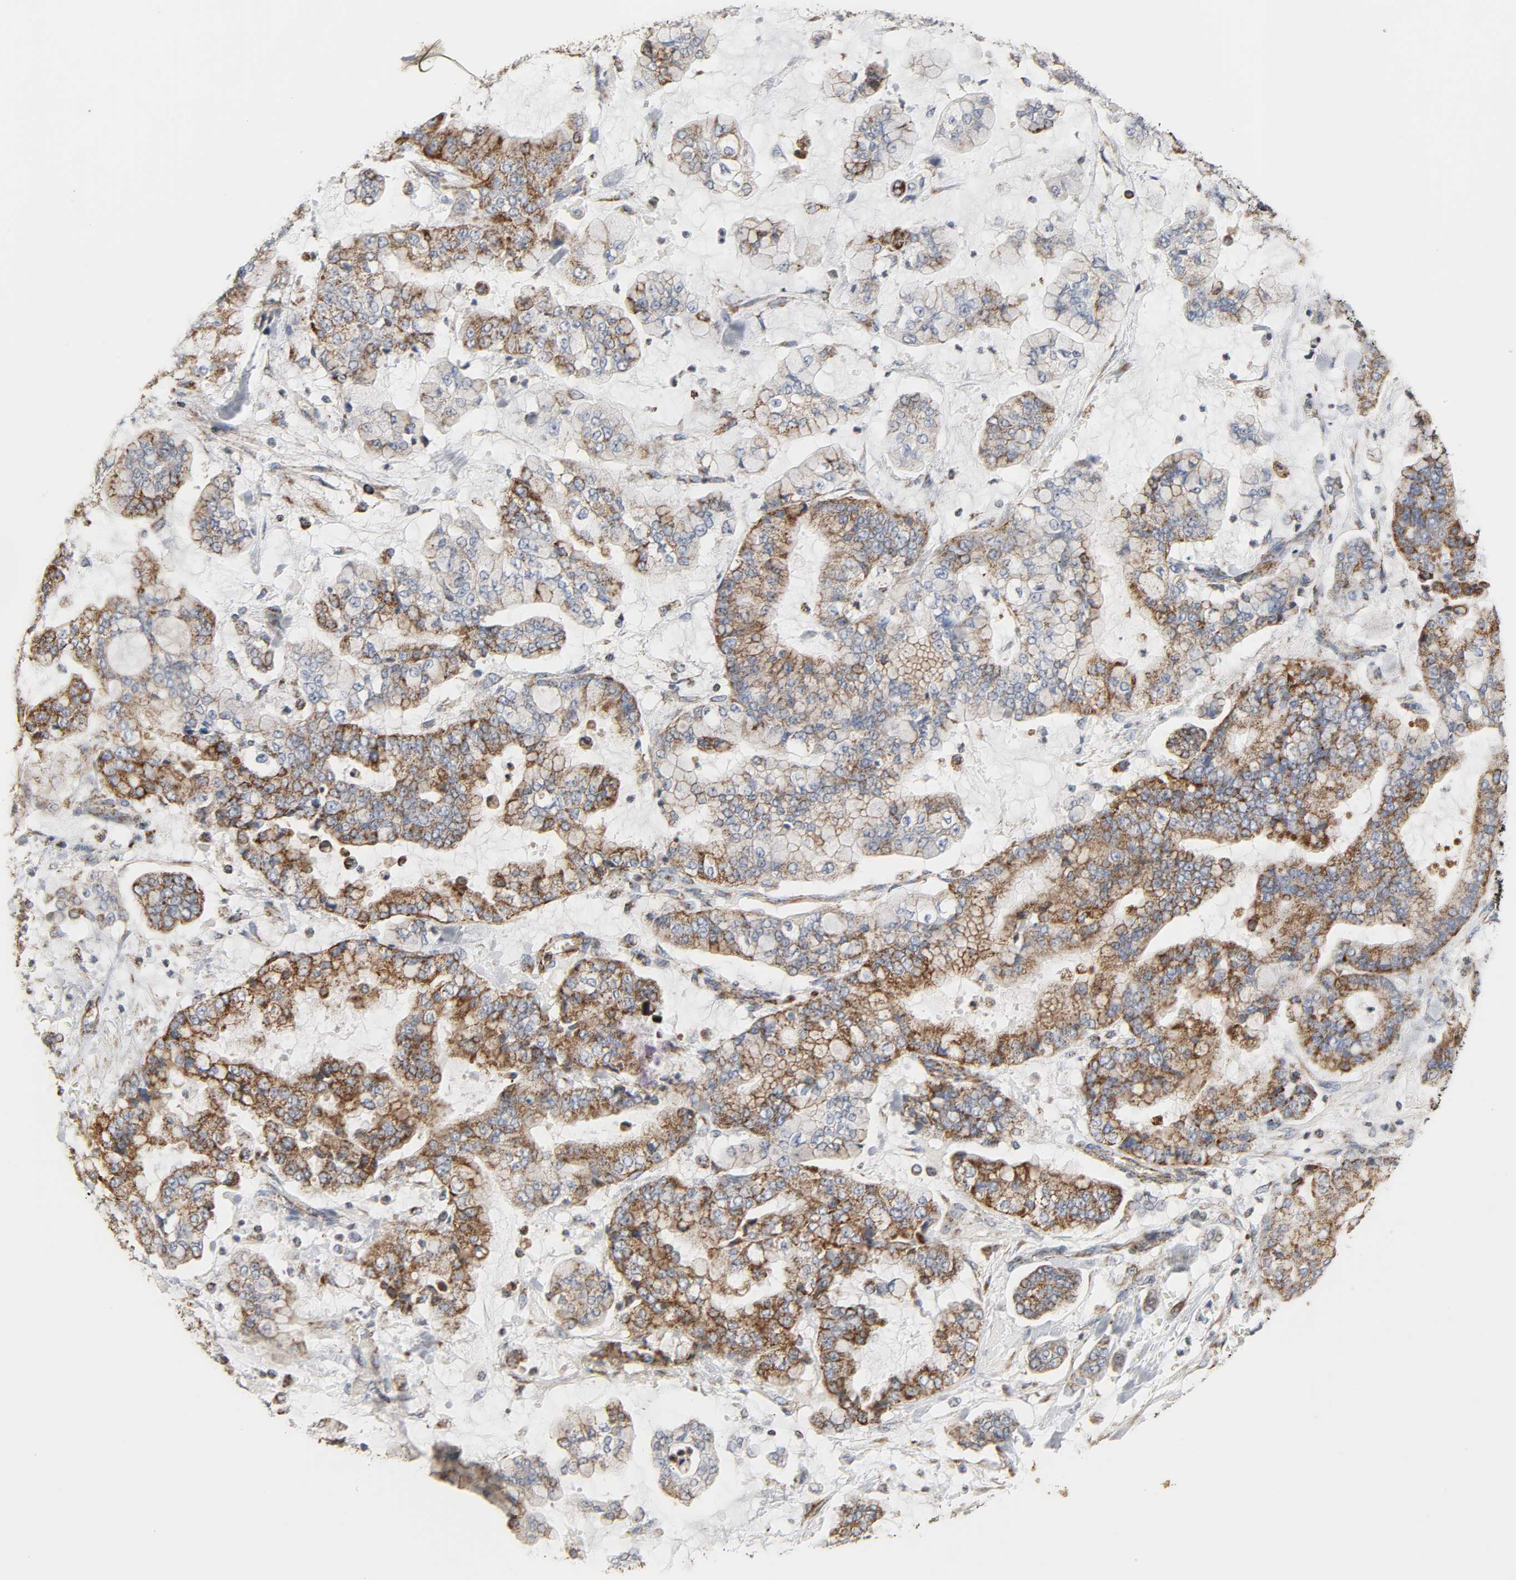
{"staining": {"intensity": "moderate", "quantity": "25%-75%", "location": "cytoplasmic/membranous"}, "tissue": "stomach cancer", "cell_type": "Tumor cells", "image_type": "cancer", "snomed": [{"axis": "morphology", "description": "Normal tissue, NOS"}, {"axis": "morphology", "description": "Adenocarcinoma, NOS"}, {"axis": "topography", "description": "Stomach, upper"}, {"axis": "topography", "description": "Stomach"}], "caption": "Tumor cells exhibit moderate cytoplasmic/membranous staining in approximately 25%-75% of cells in adenocarcinoma (stomach).", "gene": "ACAT1", "patient": {"sex": "male", "age": 76}}